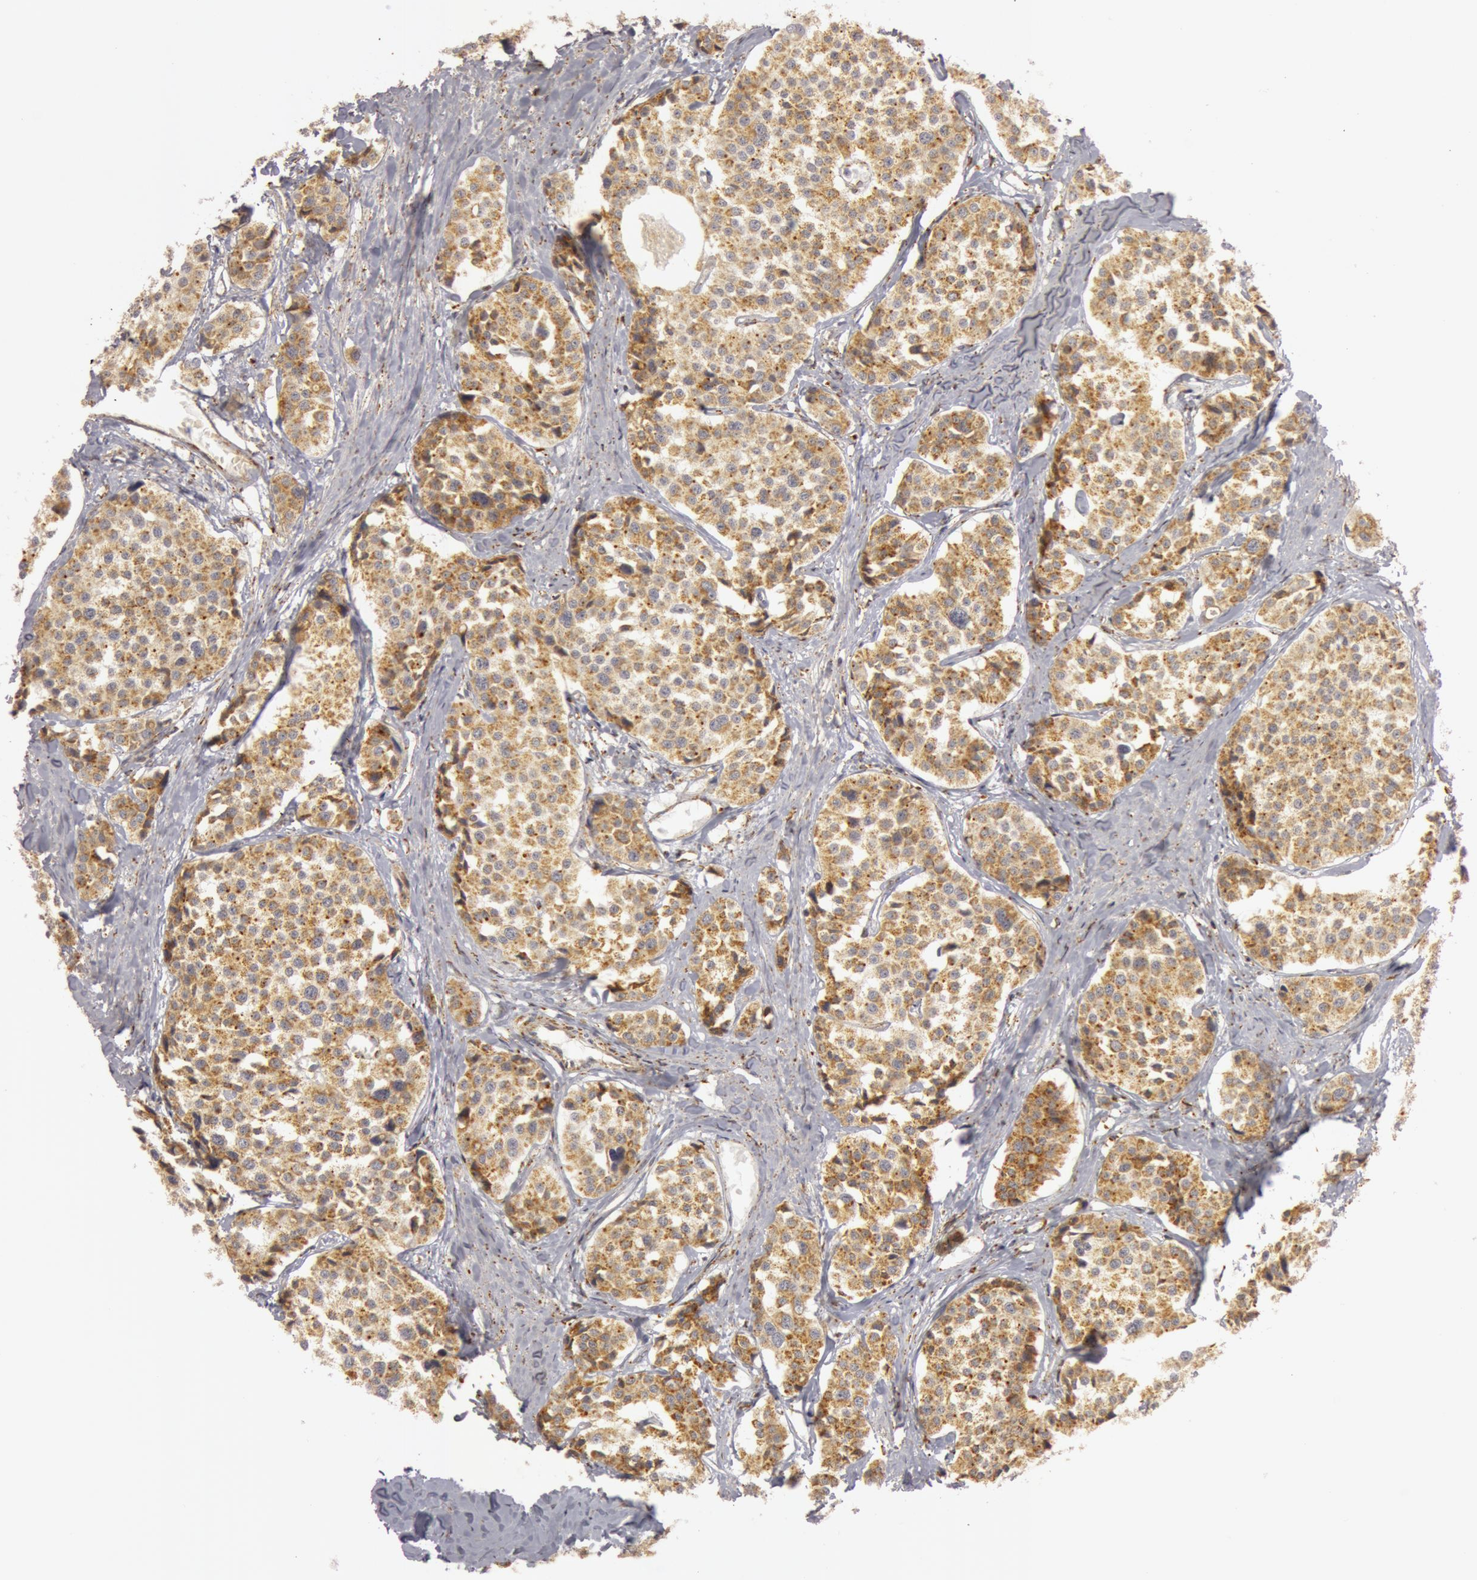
{"staining": {"intensity": "moderate", "quantity": ">75%", "location": "cytoplasmic/membranous"}, "tissue": "carcinoid", "cell_type": "Tumor cells", "image_type": "cancer", "snomed": [{"axis": "morphology", "description": "Carcinoid, malignant, NOS"}, {"axis": "topography", "description": "Small intestine"}], "caption": "A medium amount of moderate cytoplasmic/membranous staining is appreciated in approximately >75% of tumor cells in carcinoid (malignant) tissue.", "gene": "C7", "patient": {"sex": "male", "age": 60}}